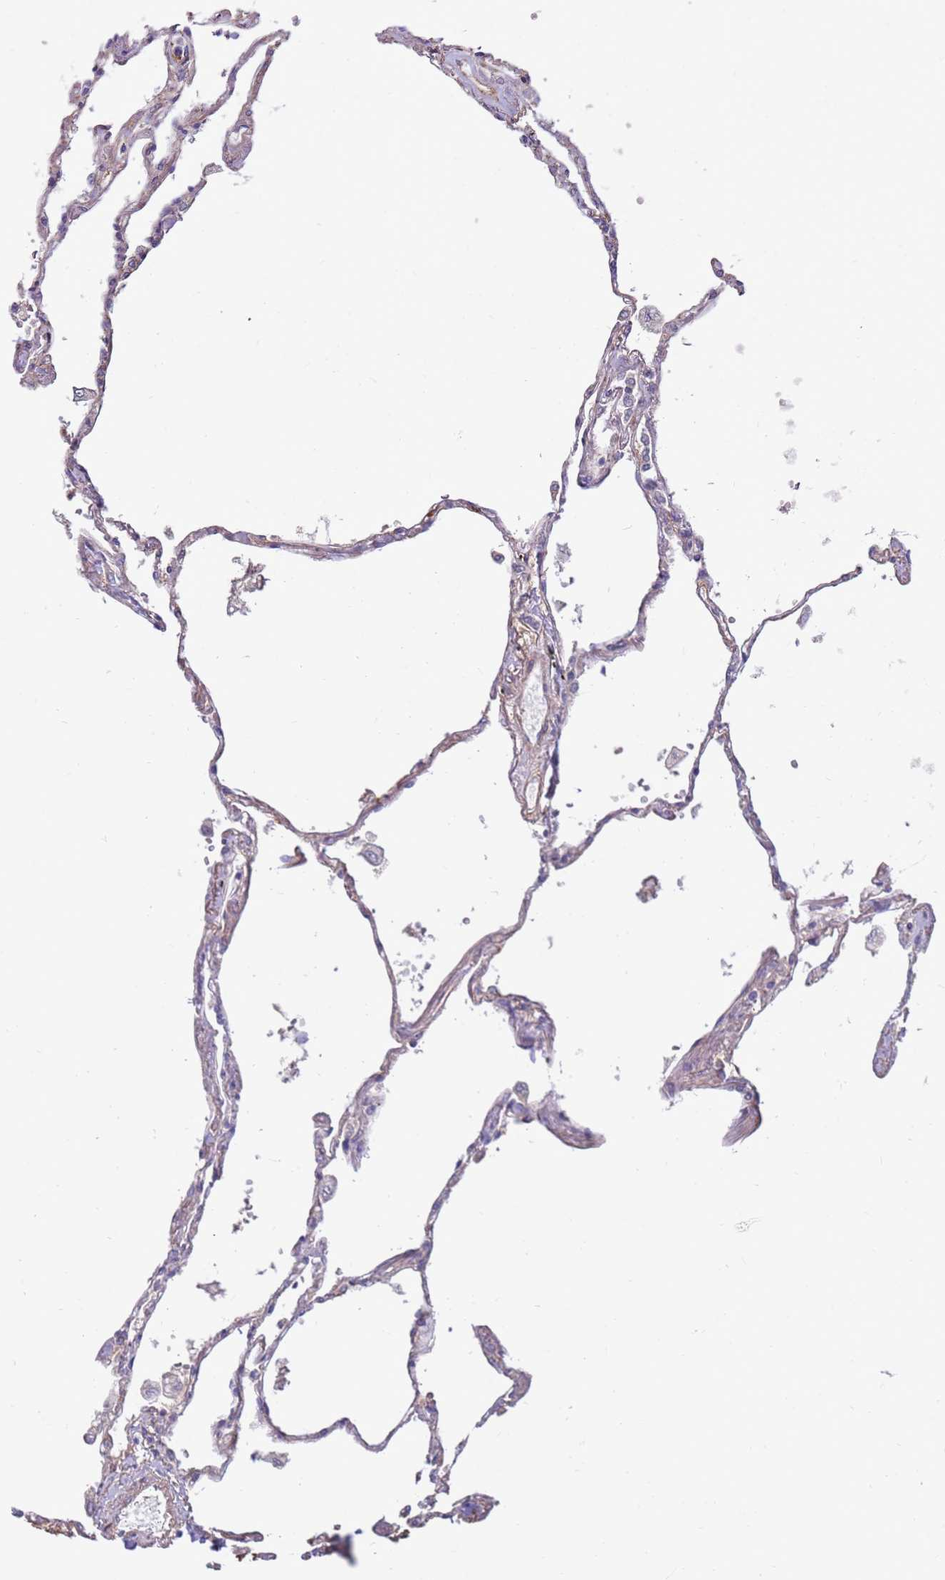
{"staining": {"intensity": "negative", "quantity": "none", "location": "none"}, "tissue": "lung", "cell_type": "Alveolar cells", "image_type": "normal", "snomed": [{"axis": "morphology", "description": "Normal tissue, NOS"}, {"axis": "topography", "description": "Lung"}], "caption": "DAB immunohistochemical staining of normal human lung demonstrates no significant positivity in alveolar cells.", "gene": "SLC44A4", "patient": {"sex": "female", "age": 67}}